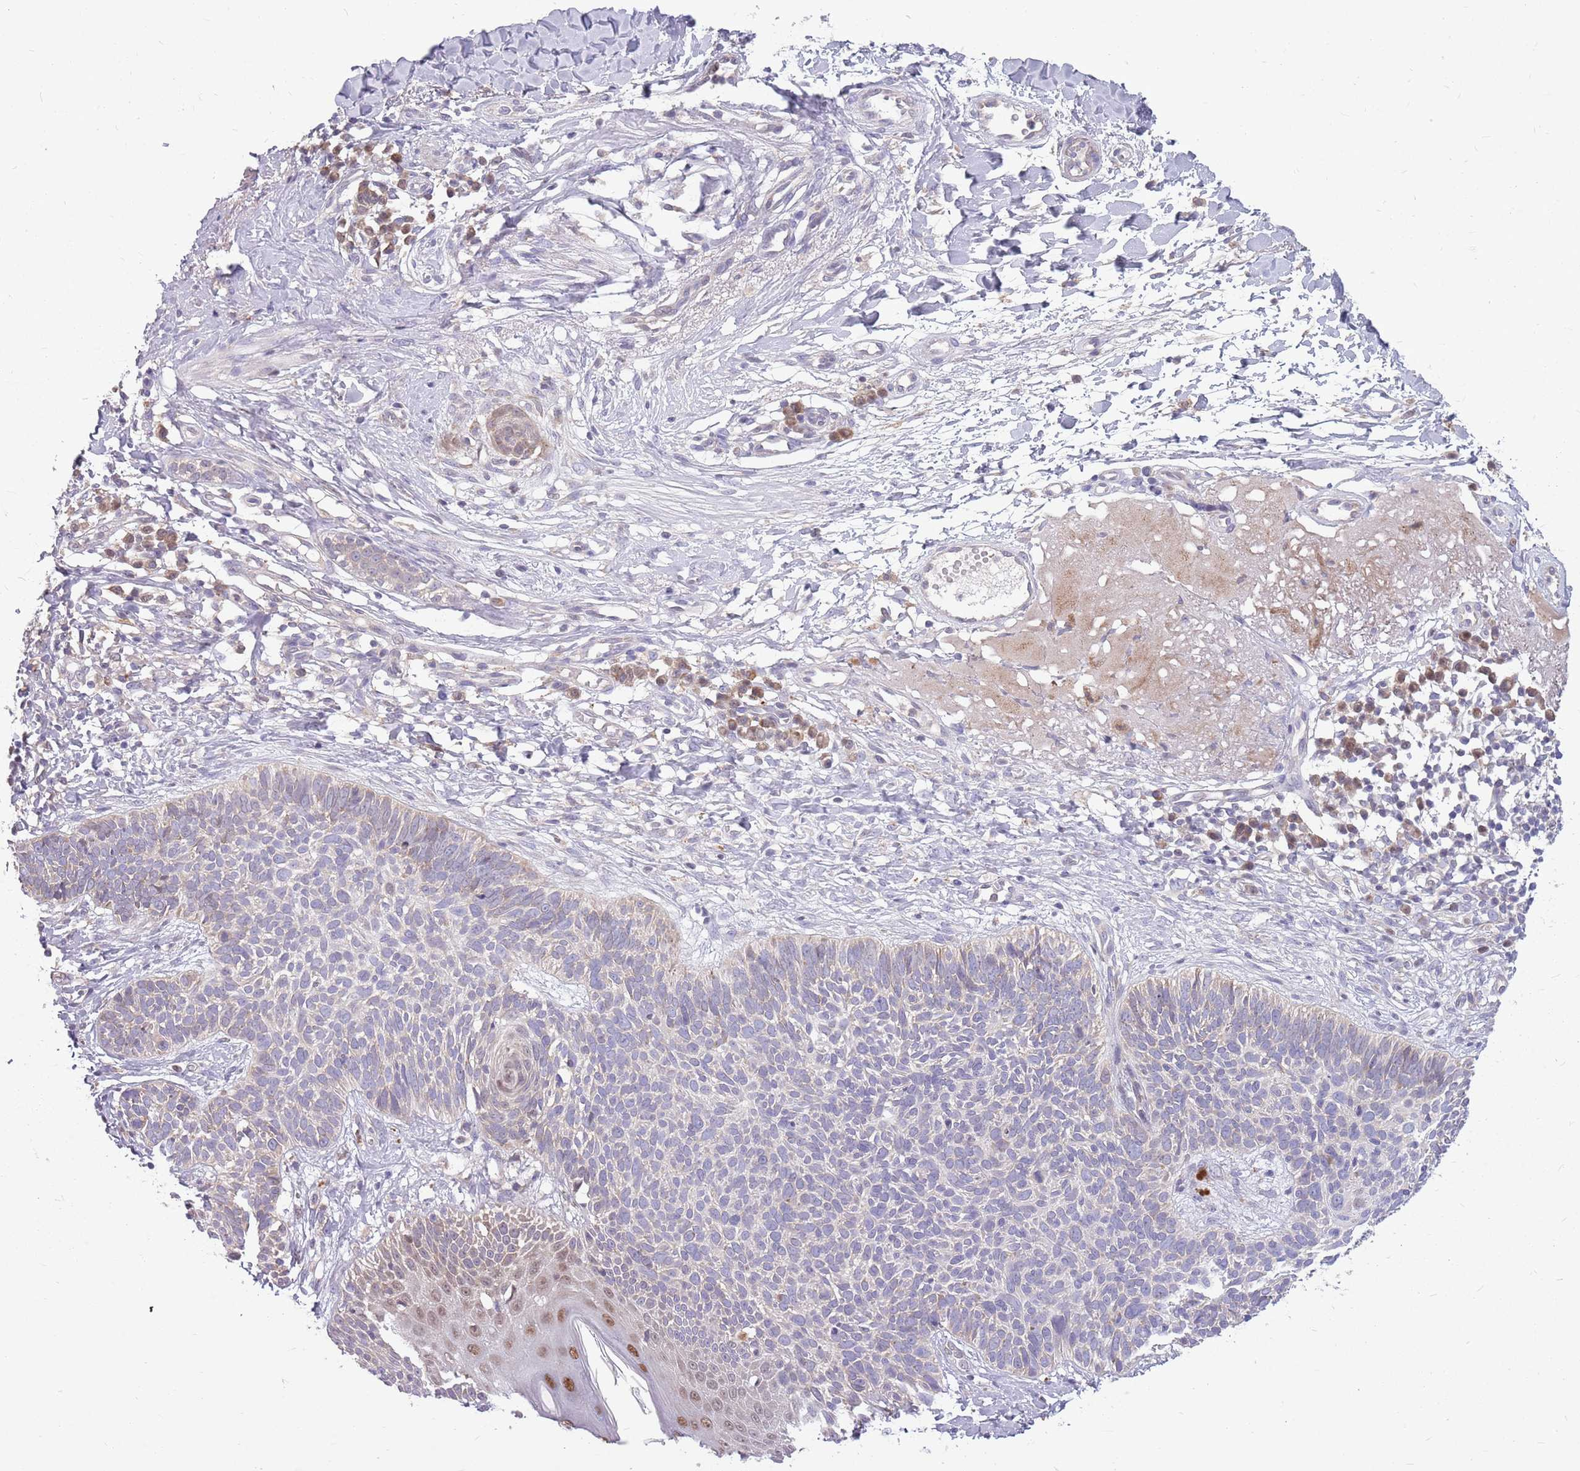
{"staining": {"intensity": "negative", "quantity": "none", "location": "none"}, "tissue": "skin cancer", "cell_type": "Tumor cells", "image_type": "cancer", "snomed": [{"axis": "morphology", "description": "Basal cell carcinoma"}, {"axis": "topography", "description": "Skin"}], "caption": "Basal cell carcinoma (skin) was stained to show a protein in brown. There is no significant staining in tumor cells. The staining is performed using DAB (3,3'-diaminobenzidine) brown chromogen with nuclei counter-stained in using hematoxylin.", "gene": "PPP1R27", "patient": {"sex": "male", "age": 72}}